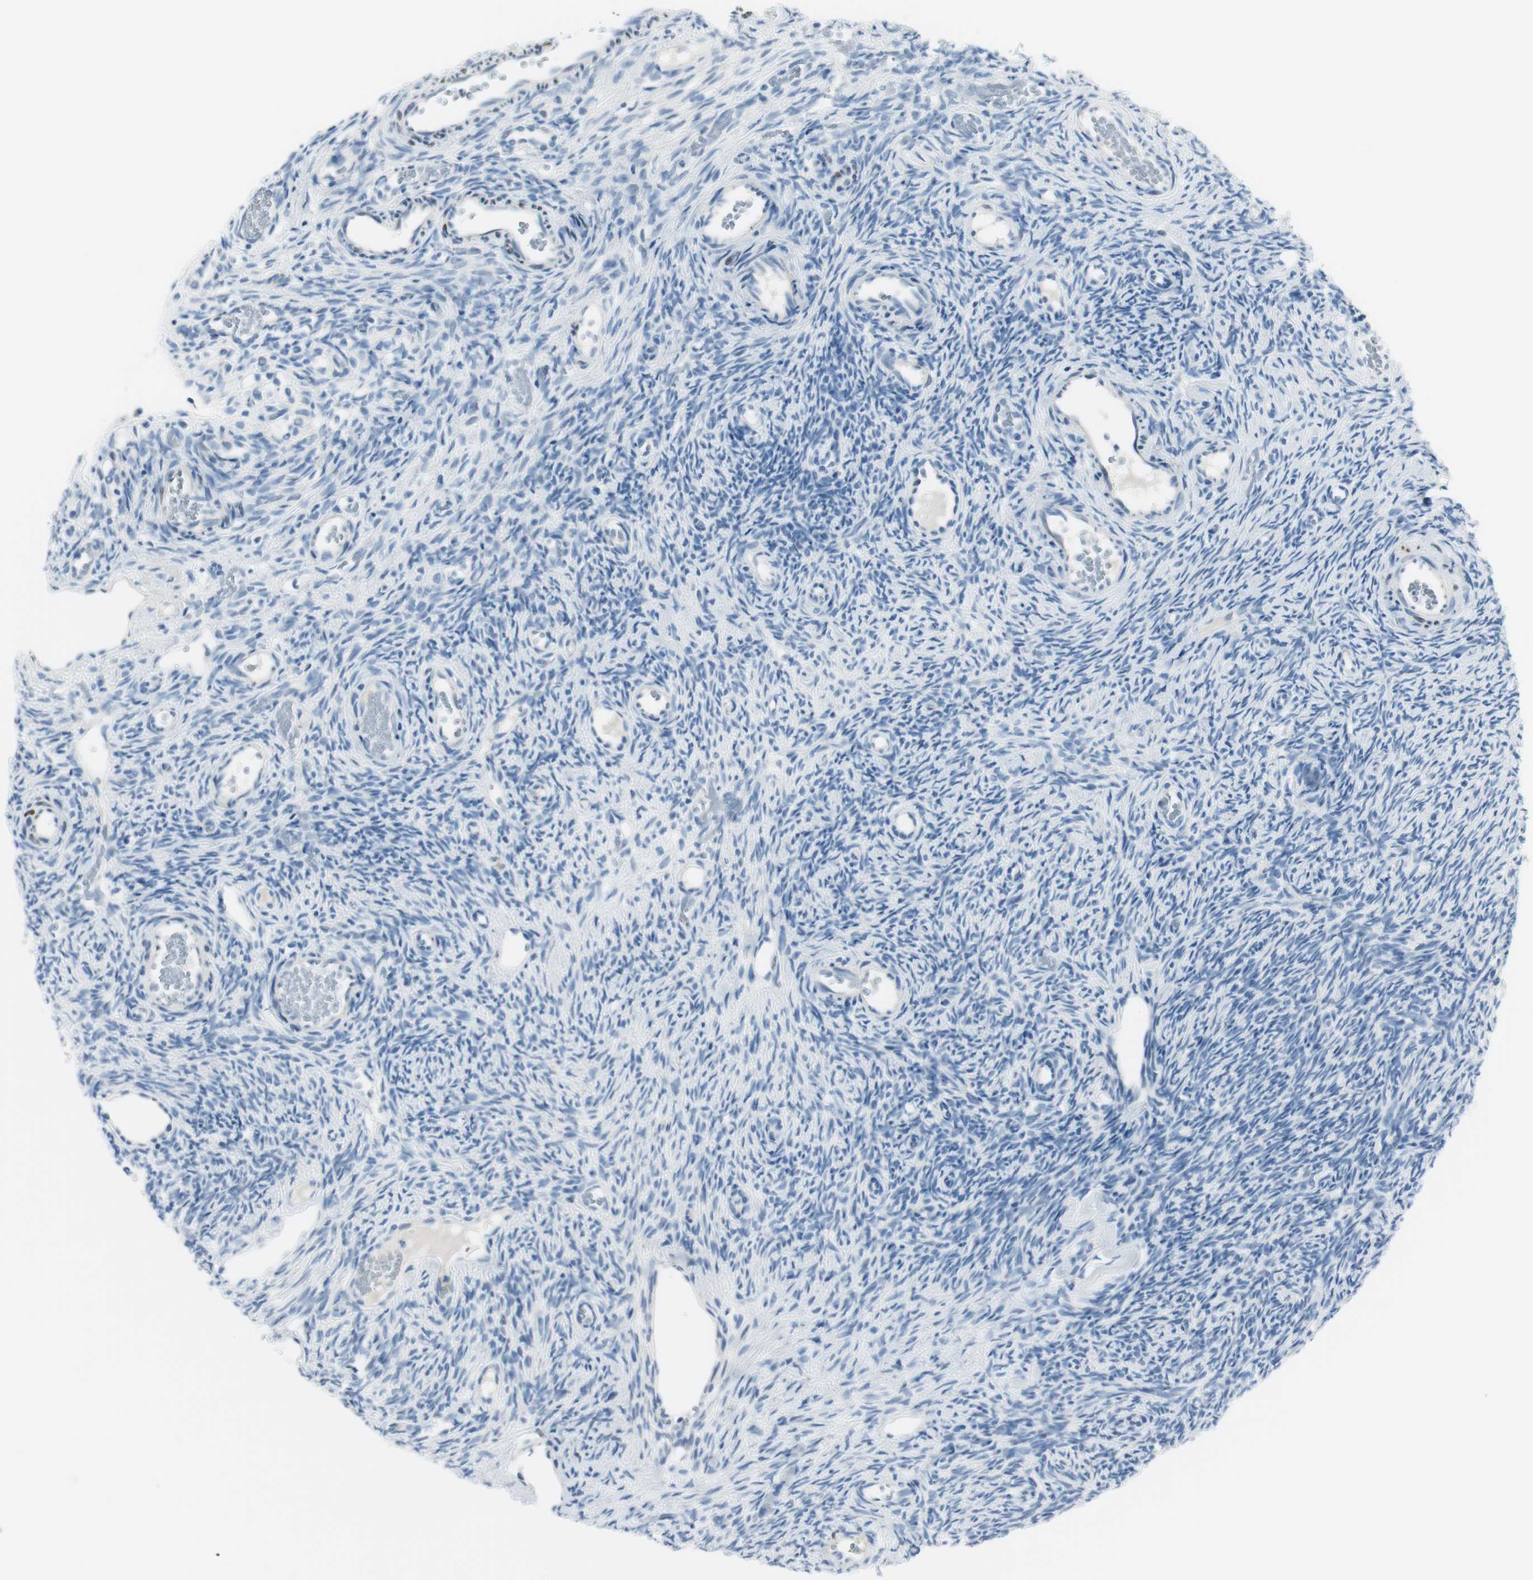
{"staining": {"intensity": "negative", "quantity": "none", "location": "none"}, "tissue": "ovary", "cell_type": "Follicle cells", "image_type": "normal", "snomed": [{"axis": "morphology", "description": "Normal tissue, NOS"}, {"axis": "topography", "description": "Ovary"}], "caption": "An IHC image of unremarkable ovary is shown. There is no staining in follicle cells of ovary. The staining is performed using DAB (3,3'-diaminobenzidine) brown chromogen with nuclei counter-stained in using hematoxylin.", "gene": "DLG4", "patient": {"sex": "female", "age": 35}}